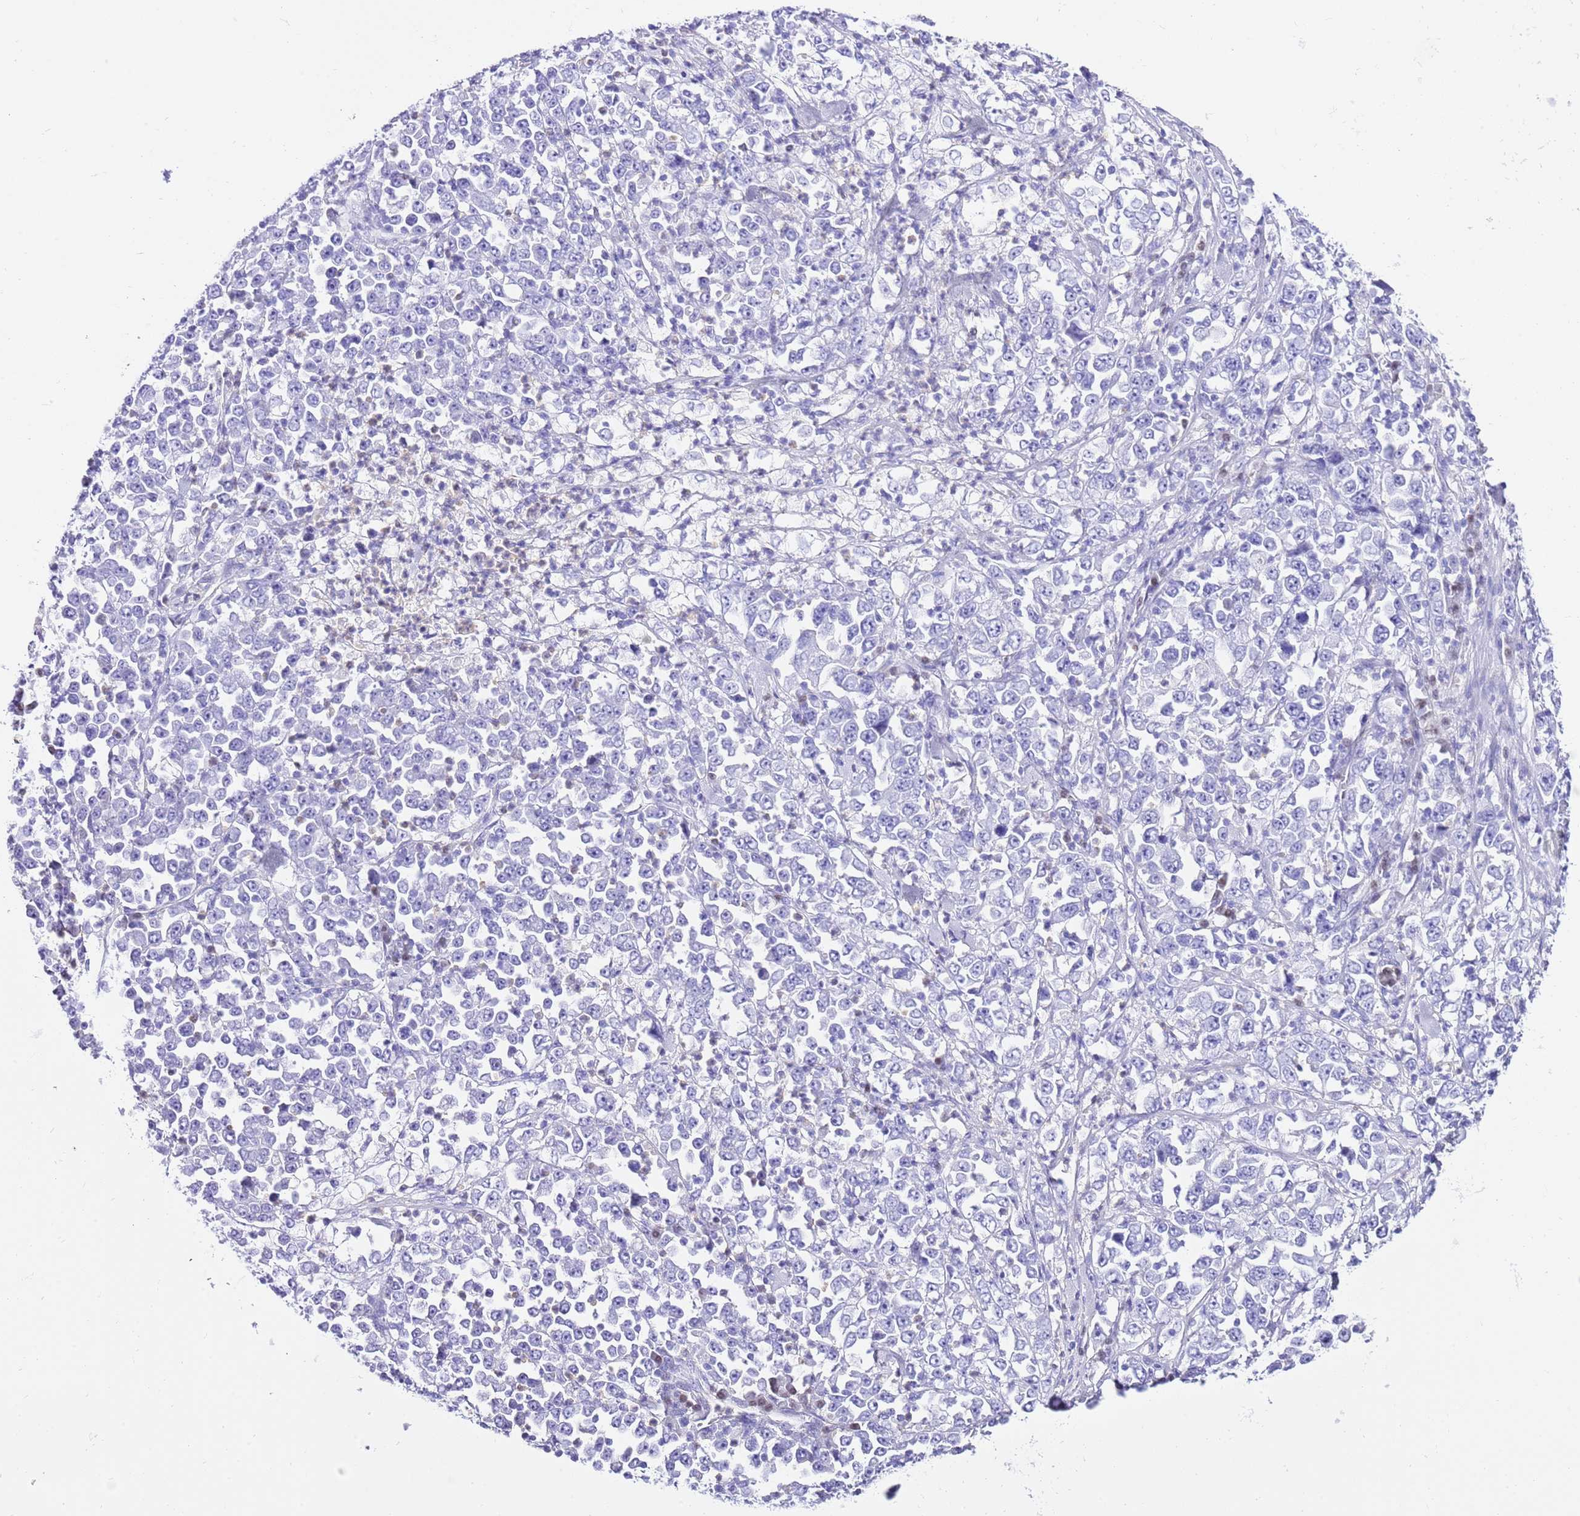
{"staining": {"intensity": "negative", "quantity": "none", "location": "none"}, "tissue": "stomach cancer", "cell_type": "Tumor cells", "image_type": "cancer", "snomed": [{"axis": "morphology", "description": "Normal tissue, NOS"}, {"axis": "morphology", "description": "Adenocarcinoma, NOS"}, {"axis": "topography", "description": "Stomach, upper"}, {"axis": "topography", "description": "Stomach"}], "caption": "Immunohistochemistry (IHC) photomicrograph of human stomach adenocarcinoma stained for a protein (brown), which shows no positivity in tumor cells. (DAB (3,3'-diaminobenzidine) IHC, high magnification).", "gene": "BHLHA15", "patient": {"sex": "male", "age": 59}}